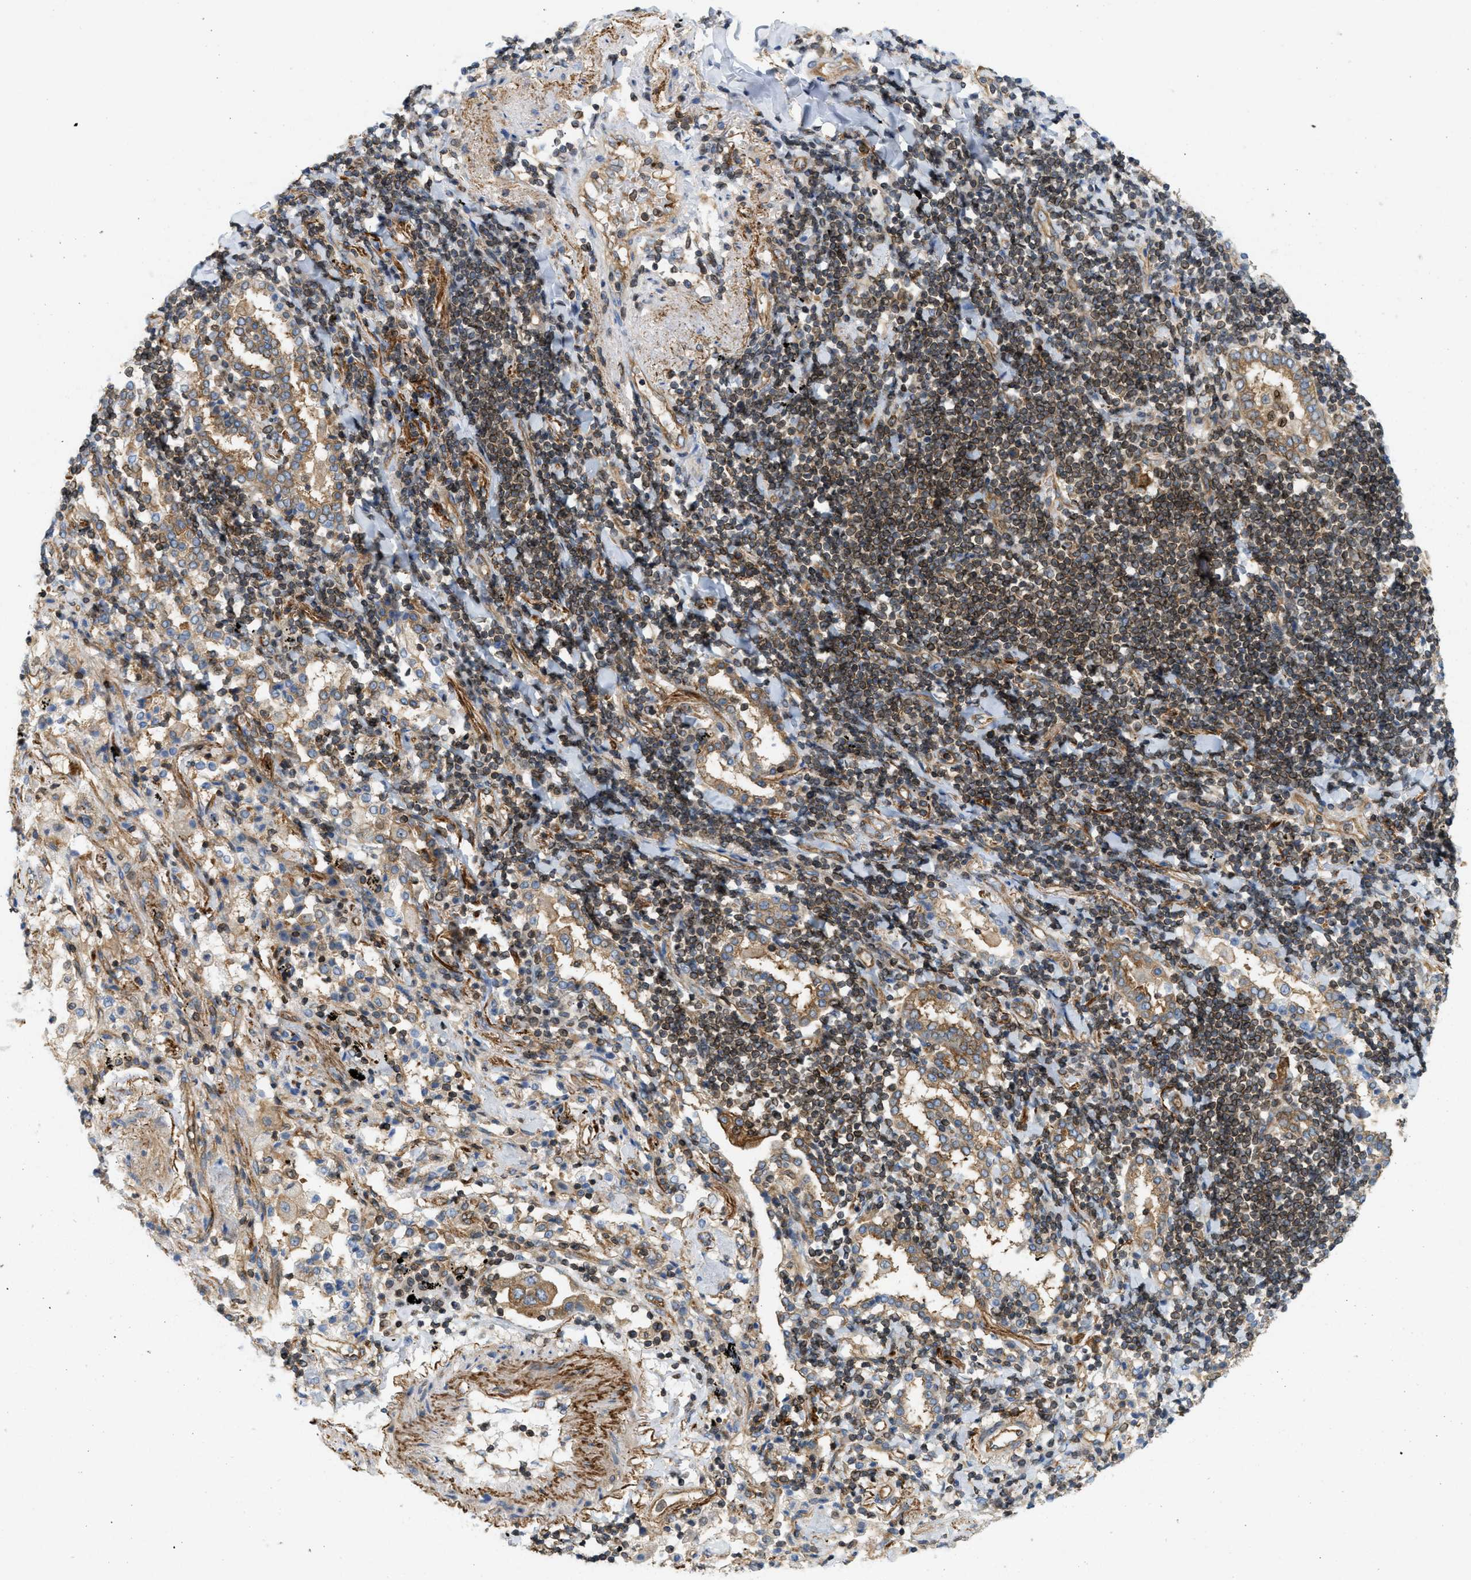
{"staining": {"intensity": "moderate", "quantity": ">75%", "location": "cytoplasmic/membranous"}, "tissue": "lung cancer", "cell_type": "Tumor cells", "image_type": "cancer", "snomed": [{"axis": "morphology", "description": "Adenocarcinoma, NOS"}, {"axis": "topography", "description": "Lung"}], "caption": "IHC (DAB (3,3'-diaminobenzidine)) staining of human lung cancer (adenocarcinoma) displays moderate cytoplasmic/membranous protein positivity in about >75% of tumor cells.", "gene": "STRN", "patient": {"sex": "female", "age": 65}}